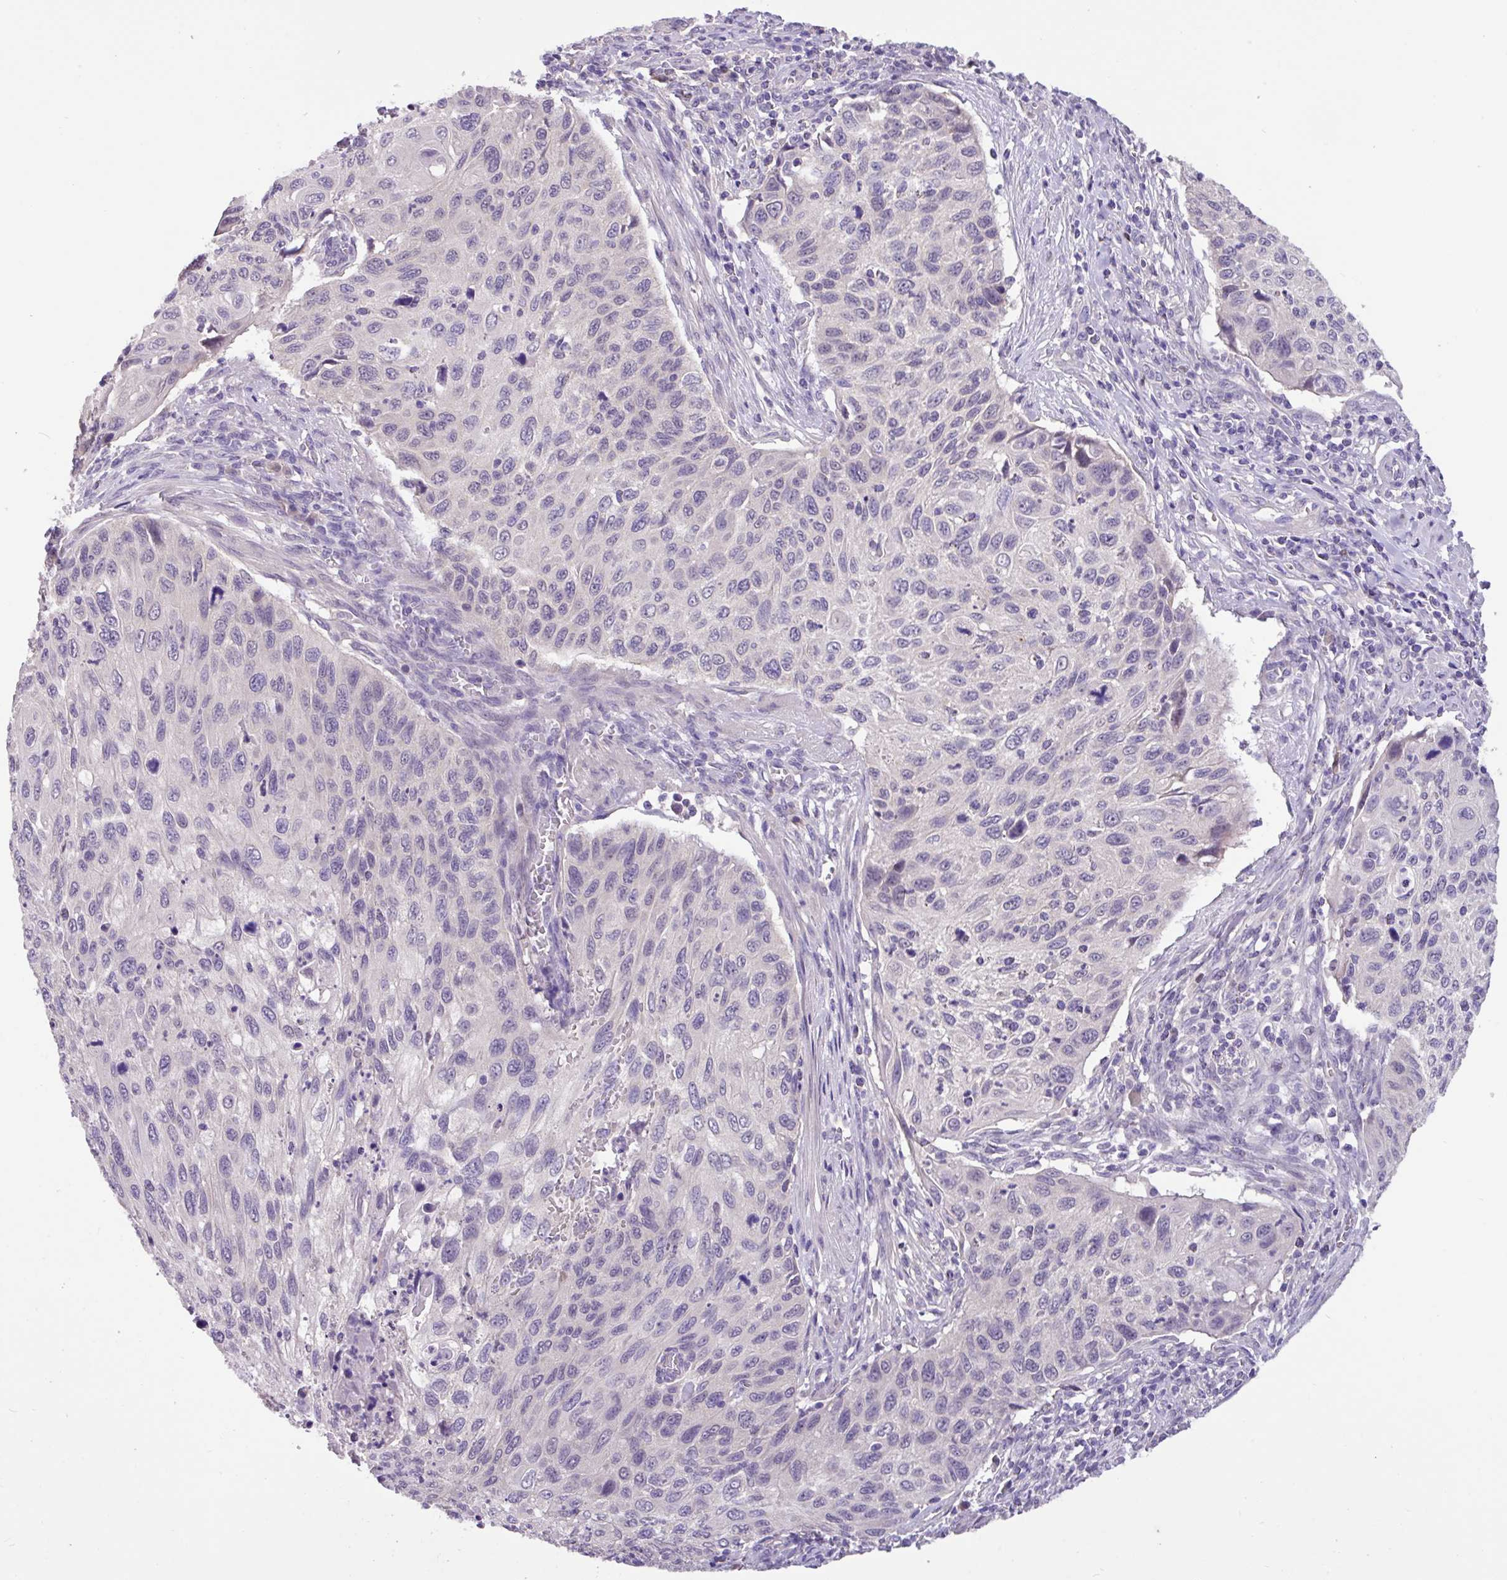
{"staining": {"intensity": "negative", "quantity": "none", "location": "none"}, "tissue": "cervical cancer", "cell_type": "Tumor cells", "image_type": "cancer", "snomed": [{"axis": "morphology", "description": "Squamous cell carcinoma, NOS"}, {"axis": "topography", "description": "Cervix"}], "caption": "Histopathology image shows no significant protein staining in tumor cells of squamous cell carcinoma (cervical).", "gene": "PAX8", "patient": {"sex": "female", "age": 70}}